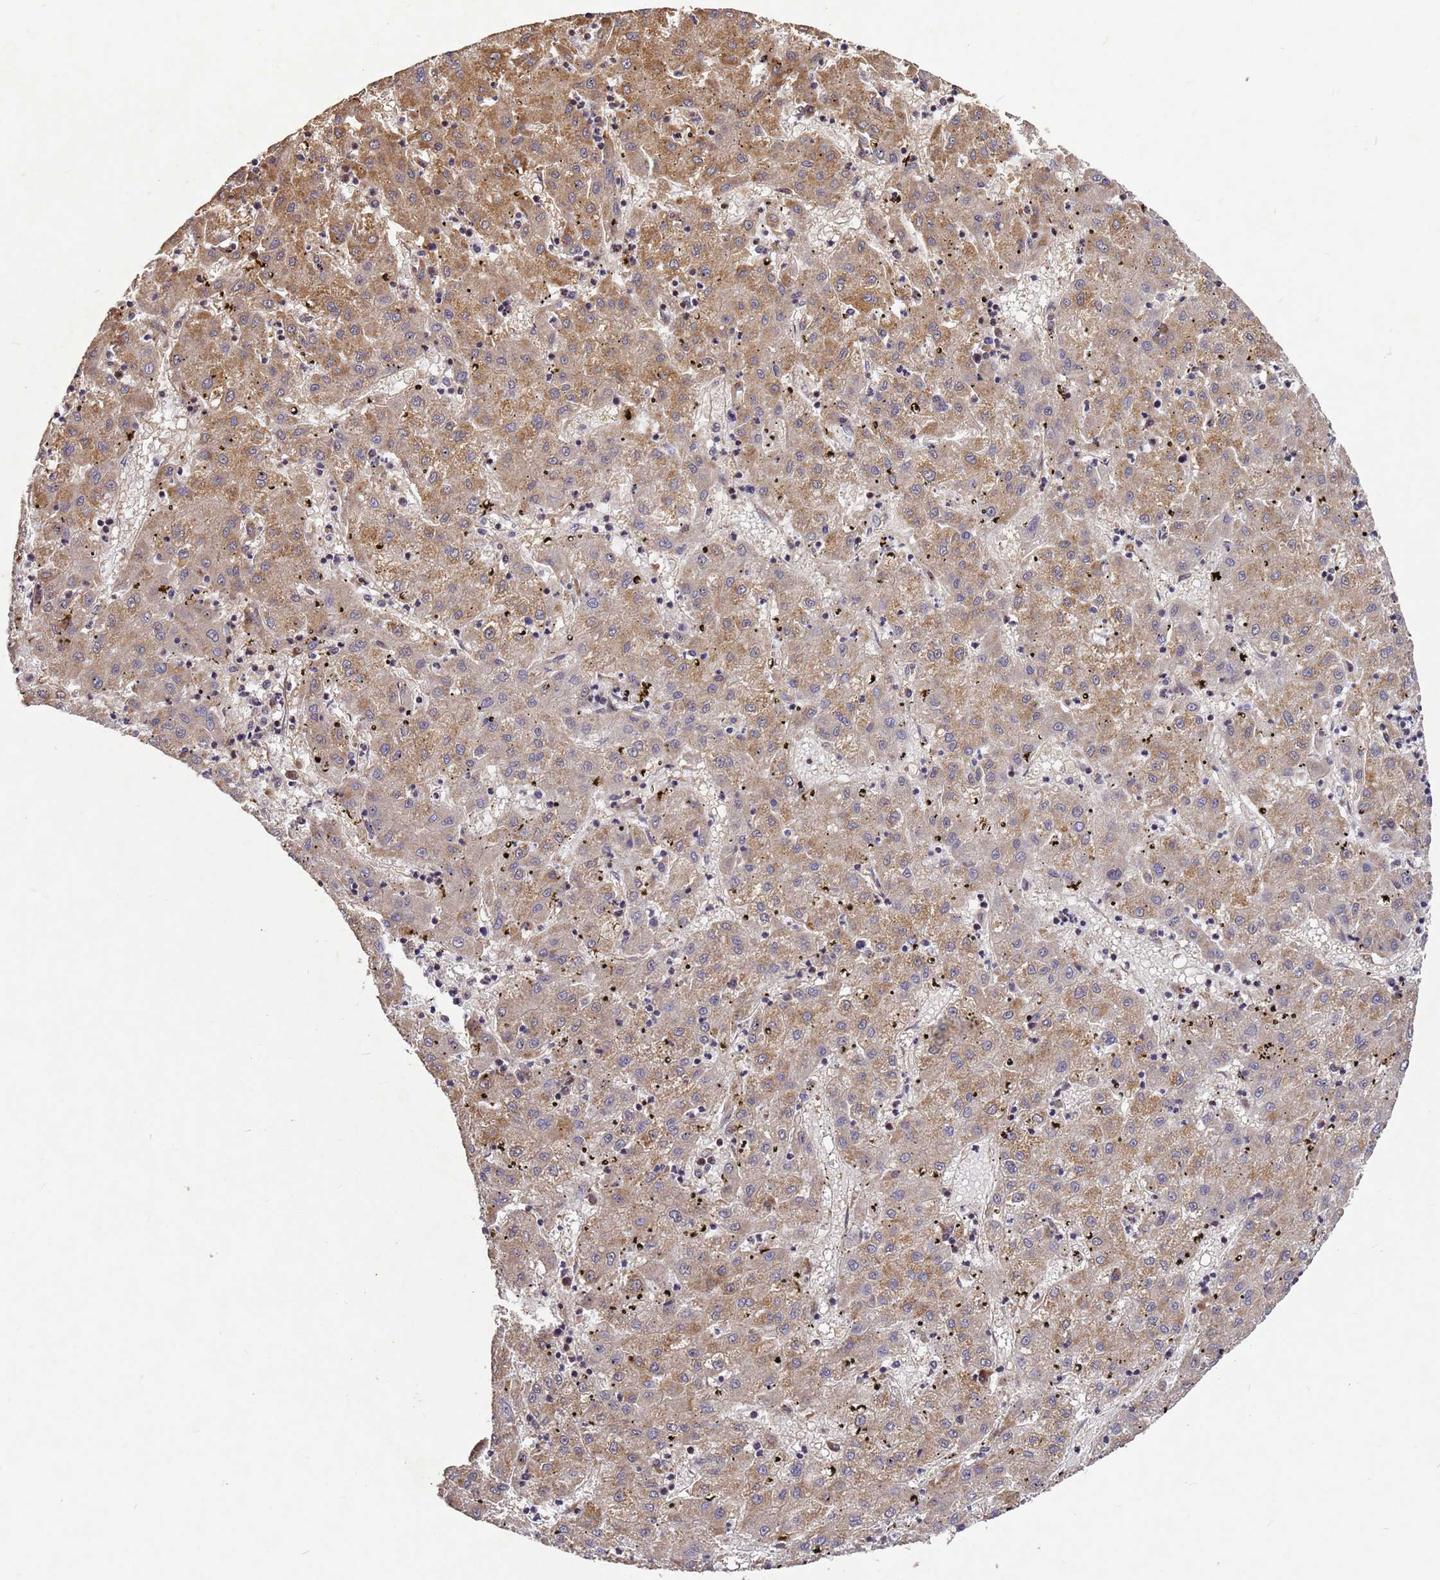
{"staining": {"intensity": "moderate", "quantity": ">75%", "location": "cytoplasmic/membranous"}, "tissue": "liver cancer", "cell_type": "Tumor cells", "image_type": "cancer", "snomed": [{"axis": "morphology", "description": "Carcinoma, Hepatocellular, NOS"}, {"axis": "topography", "description": "Liver"}], "caption": "An immunohistochemistry (IHC) image of neoplastic tissue is shown. Protein staining in brown shows moderate cytoplasmic/membranous positivity in liver hepatocellular carcinoma within tumor cells. The staining was performed using DAB (3,3'-diaminobenzidine) to visualize the protein expression in brown, while the nuclei were stained in blue with hematoxylin (Magnification: 20x).", "gene": "RSPRY1", "patient": {"sex": "male", "age": 72}}